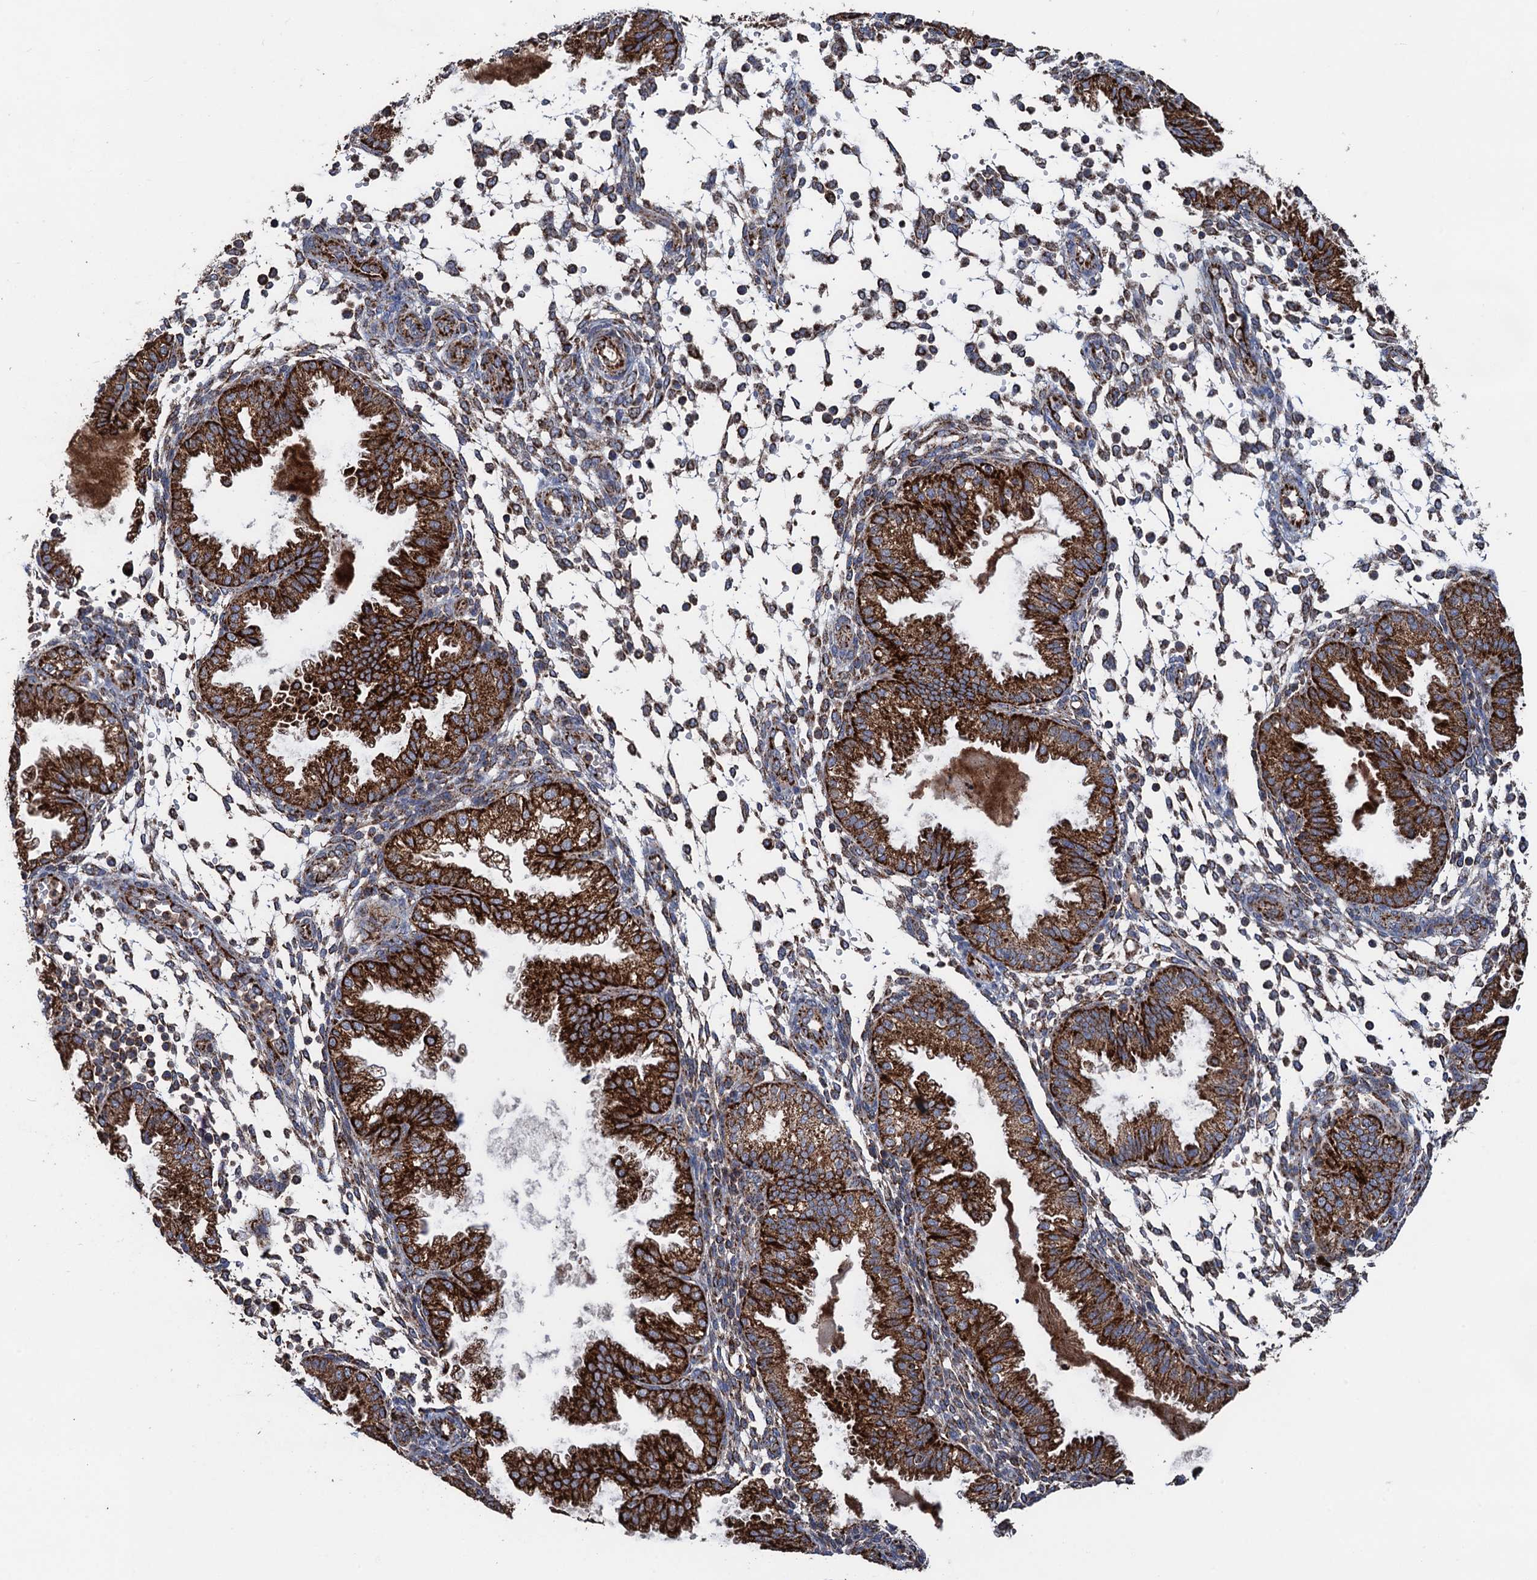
{"staining": {"intensity": "moderate", "quantity": "25%-75%", "location": "cytoplasmic/membranous"}, "tissue": "endometrium", "cell_type": "Cells in endometrial stroma", "image_type": "normal", "snomed": [{"axis": "morphology", "description": "Normal tissue, NOS"}, {"axis": "topography", "description": "Endometrium"}], "caption": "Endometrium stained with a brown dye demonstrates moderate cytoplasmic/membranous positive staining in about 25%-75% of cells in endometrial stroma.", "gene": "DGLUCY", "patient": {"sex": "female", "age": 33}}